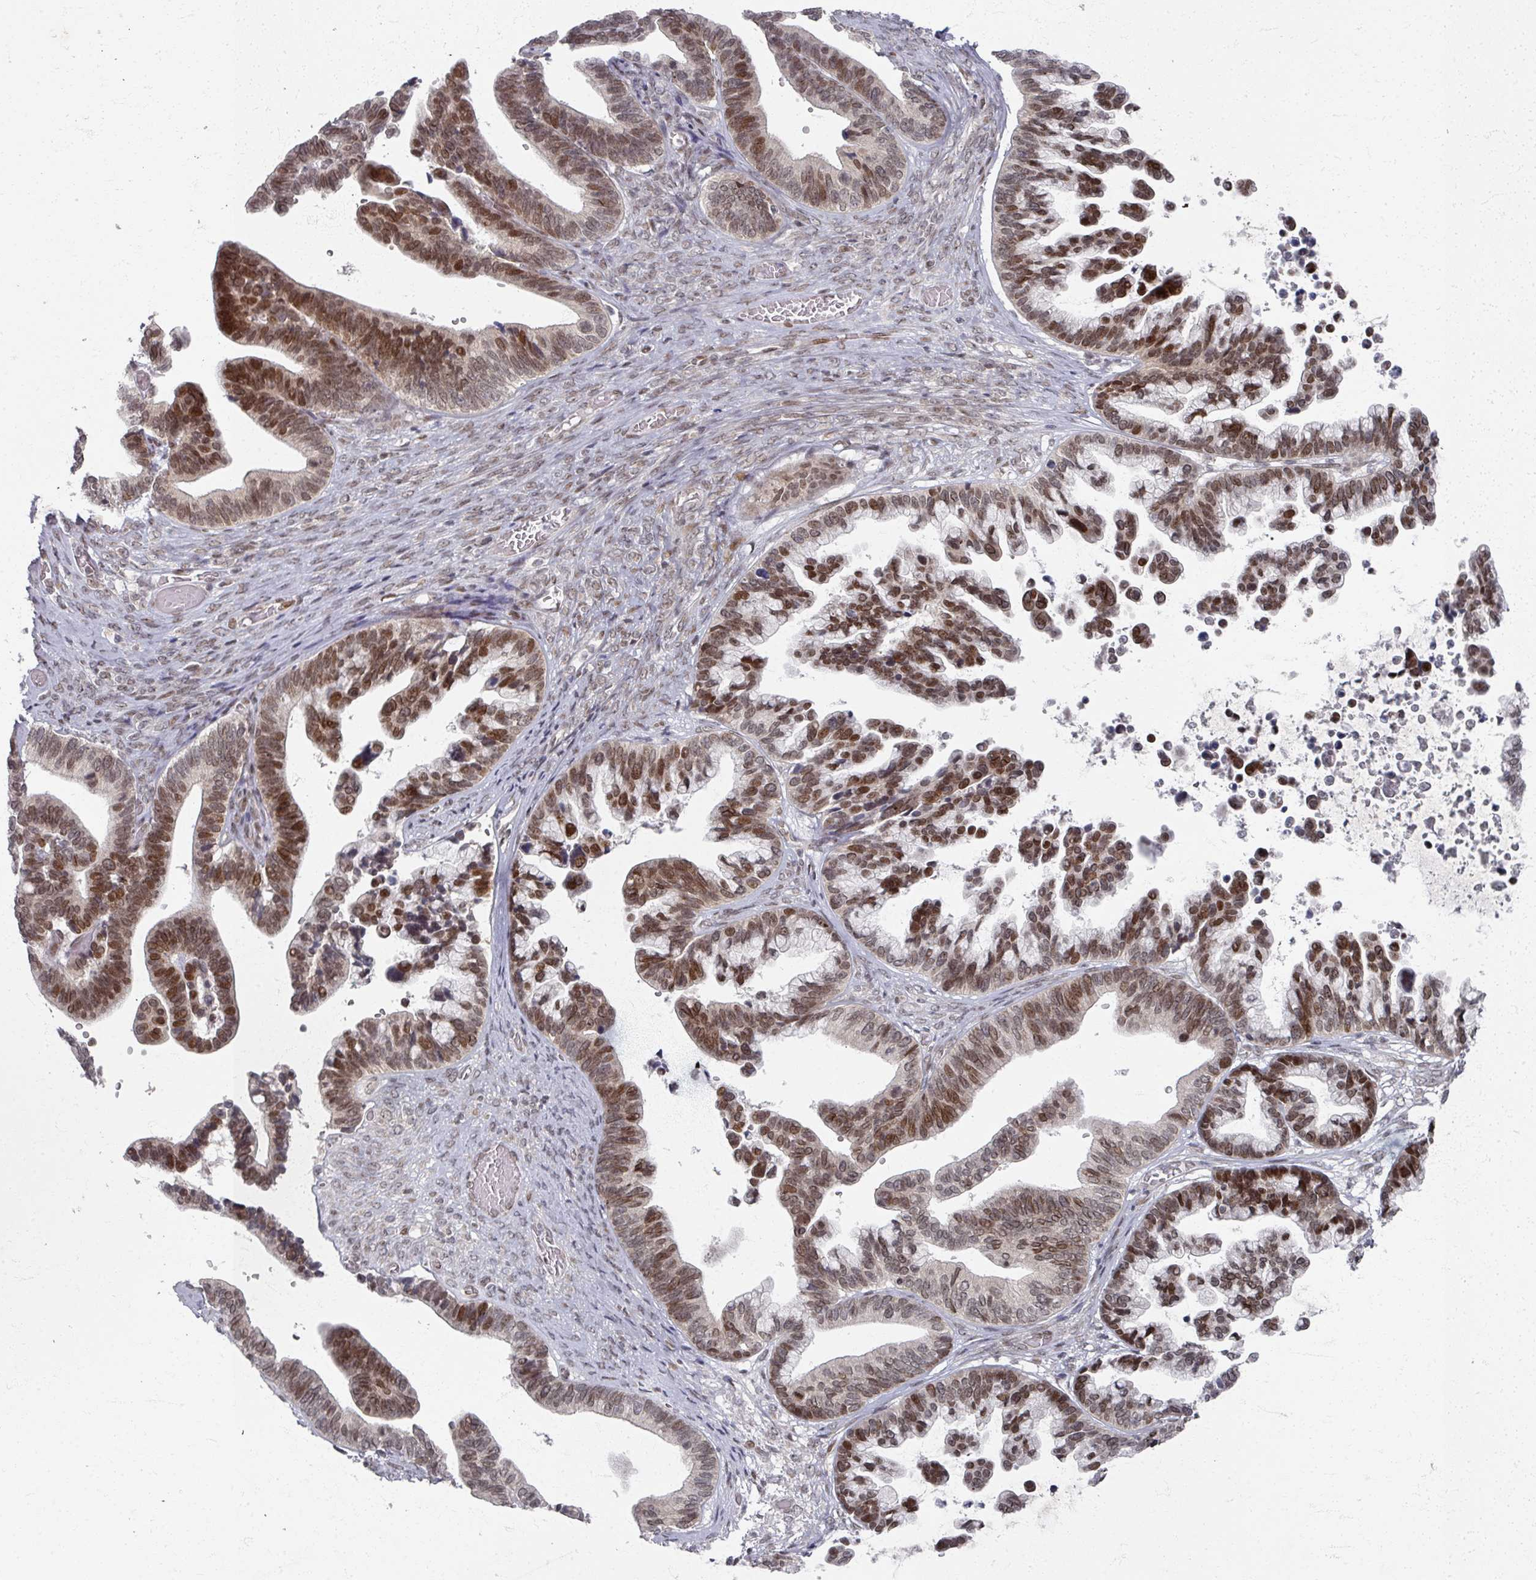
{"staining": {"intensity": "strong", "quantity": ">75%", "location": "nuclear"}, "tissue": "ovarian cancer", "cell_type": "Tumor cells", "image_type": "cancer", "snomed": [{"axis": "morphology", "description": "Cystadenocarcinoma, serous, NOS"}, {"axis": "topography", "description": "Ovary"}], "caption": "This image reveals immunohistochemistry (IHC) staining of ovarian cancer, with high strong nuclear expression in about >75% of tumor cells.", "gene": "PSKH1", "patient": {"sex": "female", "age": 56}}